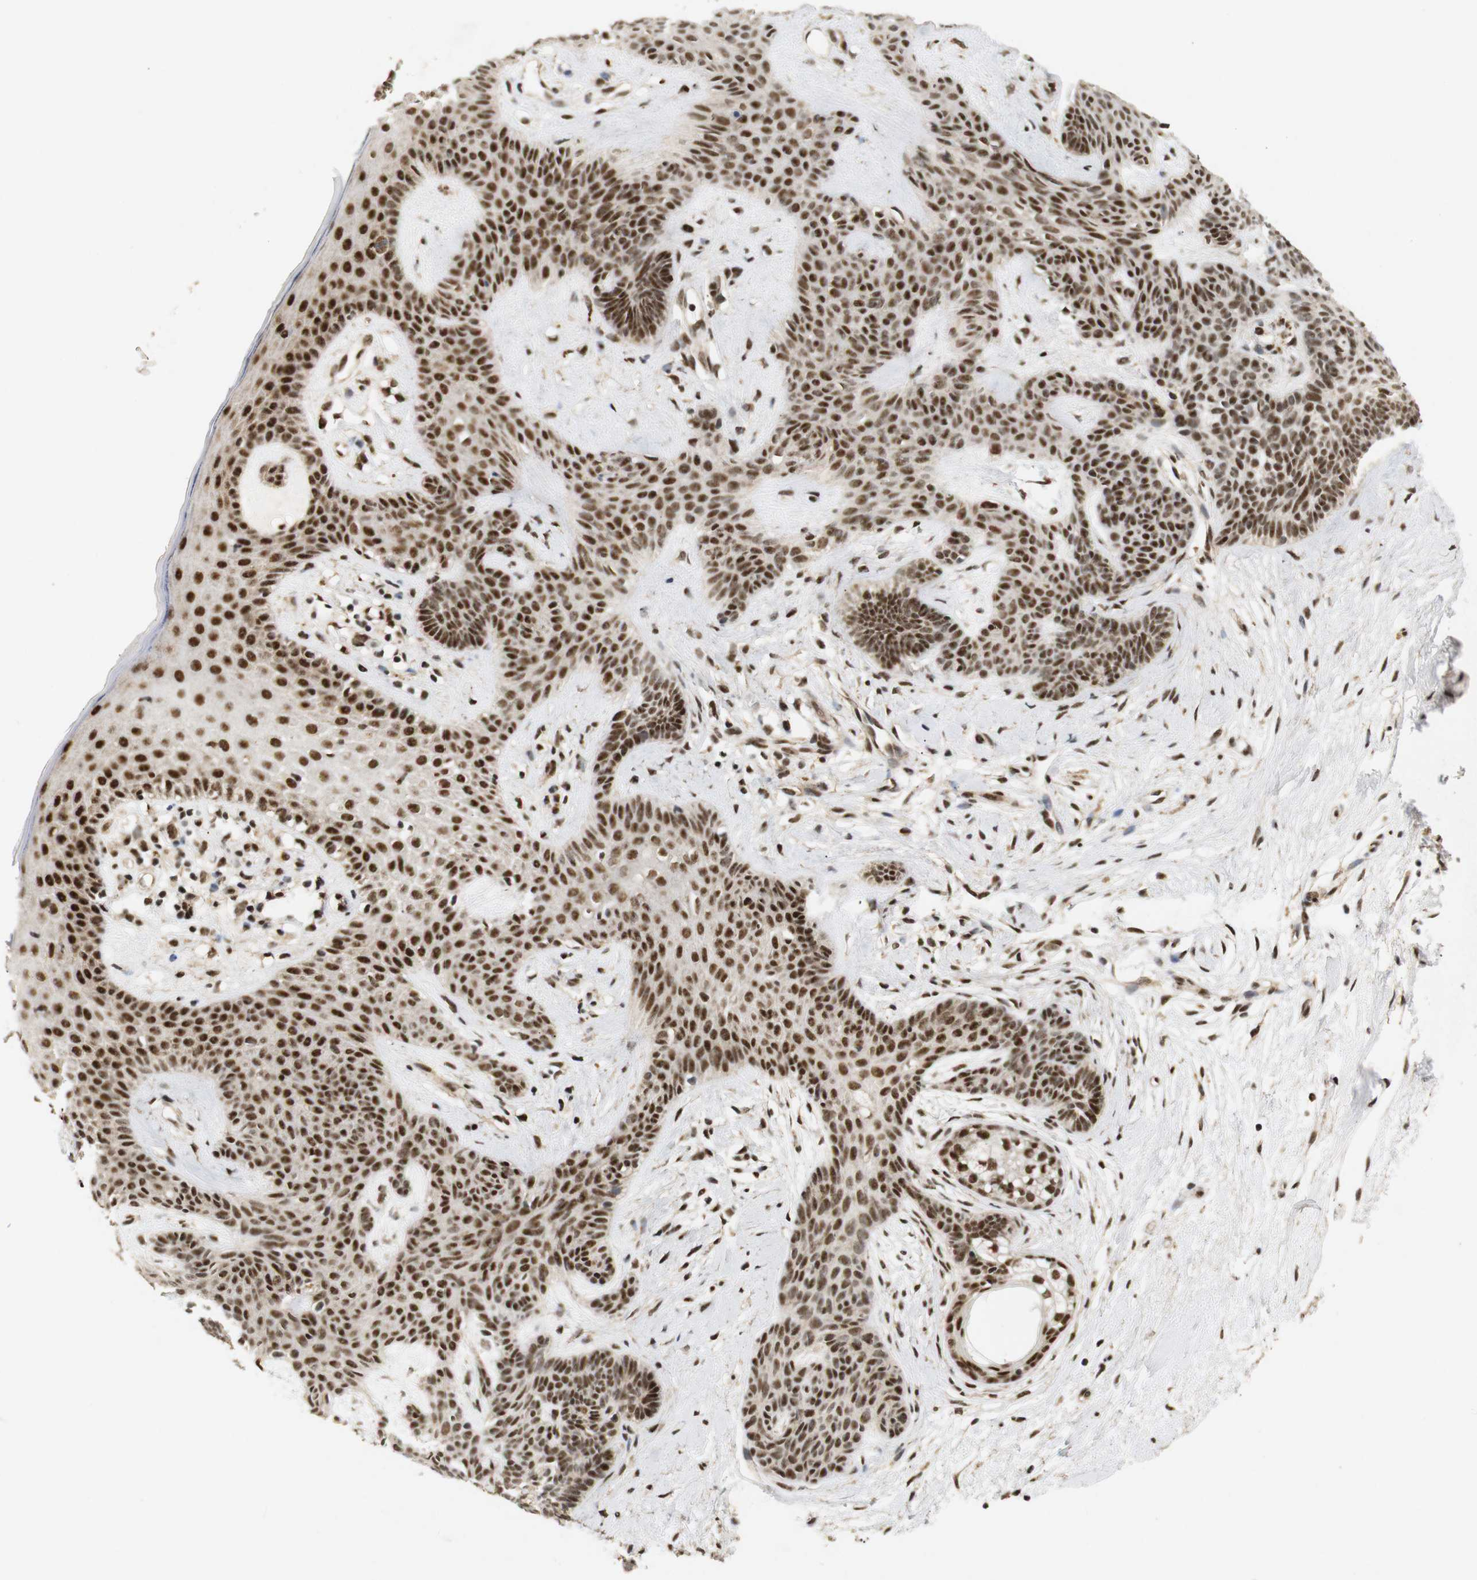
{"staining": {"intensity": "strong", "quantity": ">75%", "location": "nuclear"}, "tissue": "skin cancer", "cell_type": "Tumor cells", "image_type": "cancer", "snomed": [{"axis": "morphology", "description": "Developmental malformation"}, {"axis": "morphology", "description": "Basal cell carcinoma"}, {"axis": "topography", "description": "Skin"}], "caption": "This micrograph displays immunohistochemistry (IHC) staining of human skin cancer (basal cell carcinoma), with high strong nuclear positivity in approximately >75% of tumor cells.", "gene": "PYM1", "patient": {"sex": "female", "age": 62}}